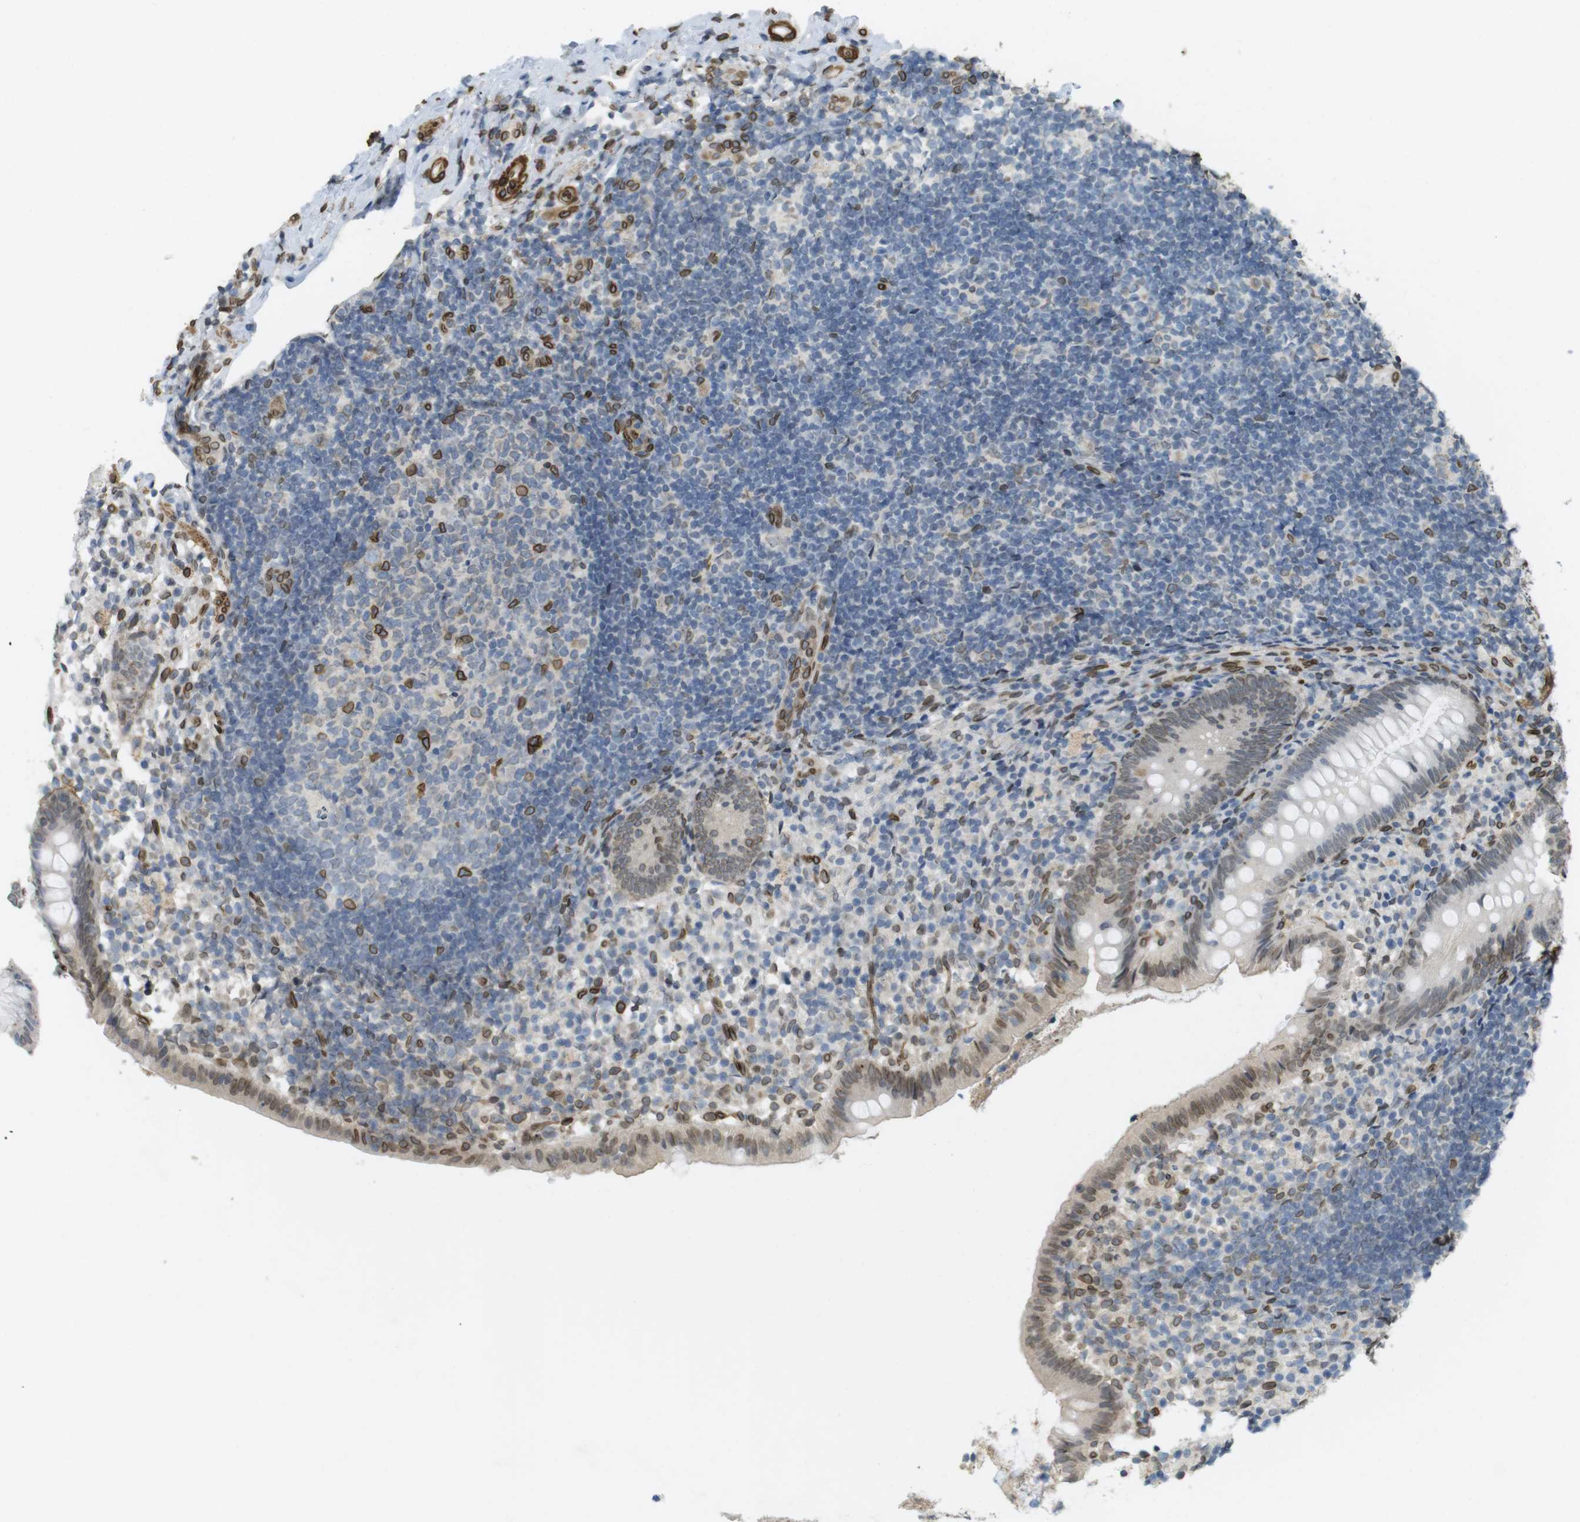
{"staining": {"intensity": "weak", "quantity": "25%-75%", "location": "nuclear"}, "tissue": "appendix", "cell_type": "Glandular cells", "image_type": "normal", "snomed": [{"axis": "morphology", "description": "Normal tissue, NOS"}, {"axis": "topography", "description": "Appendix"}], "caption": "Appendix stained for a protein (brown) displays weak nuclear positive positivity in about 25%-75% of glandular cells.", "gene": "ARL6IP6", "patient": {"sex": "female", "age": 20}}